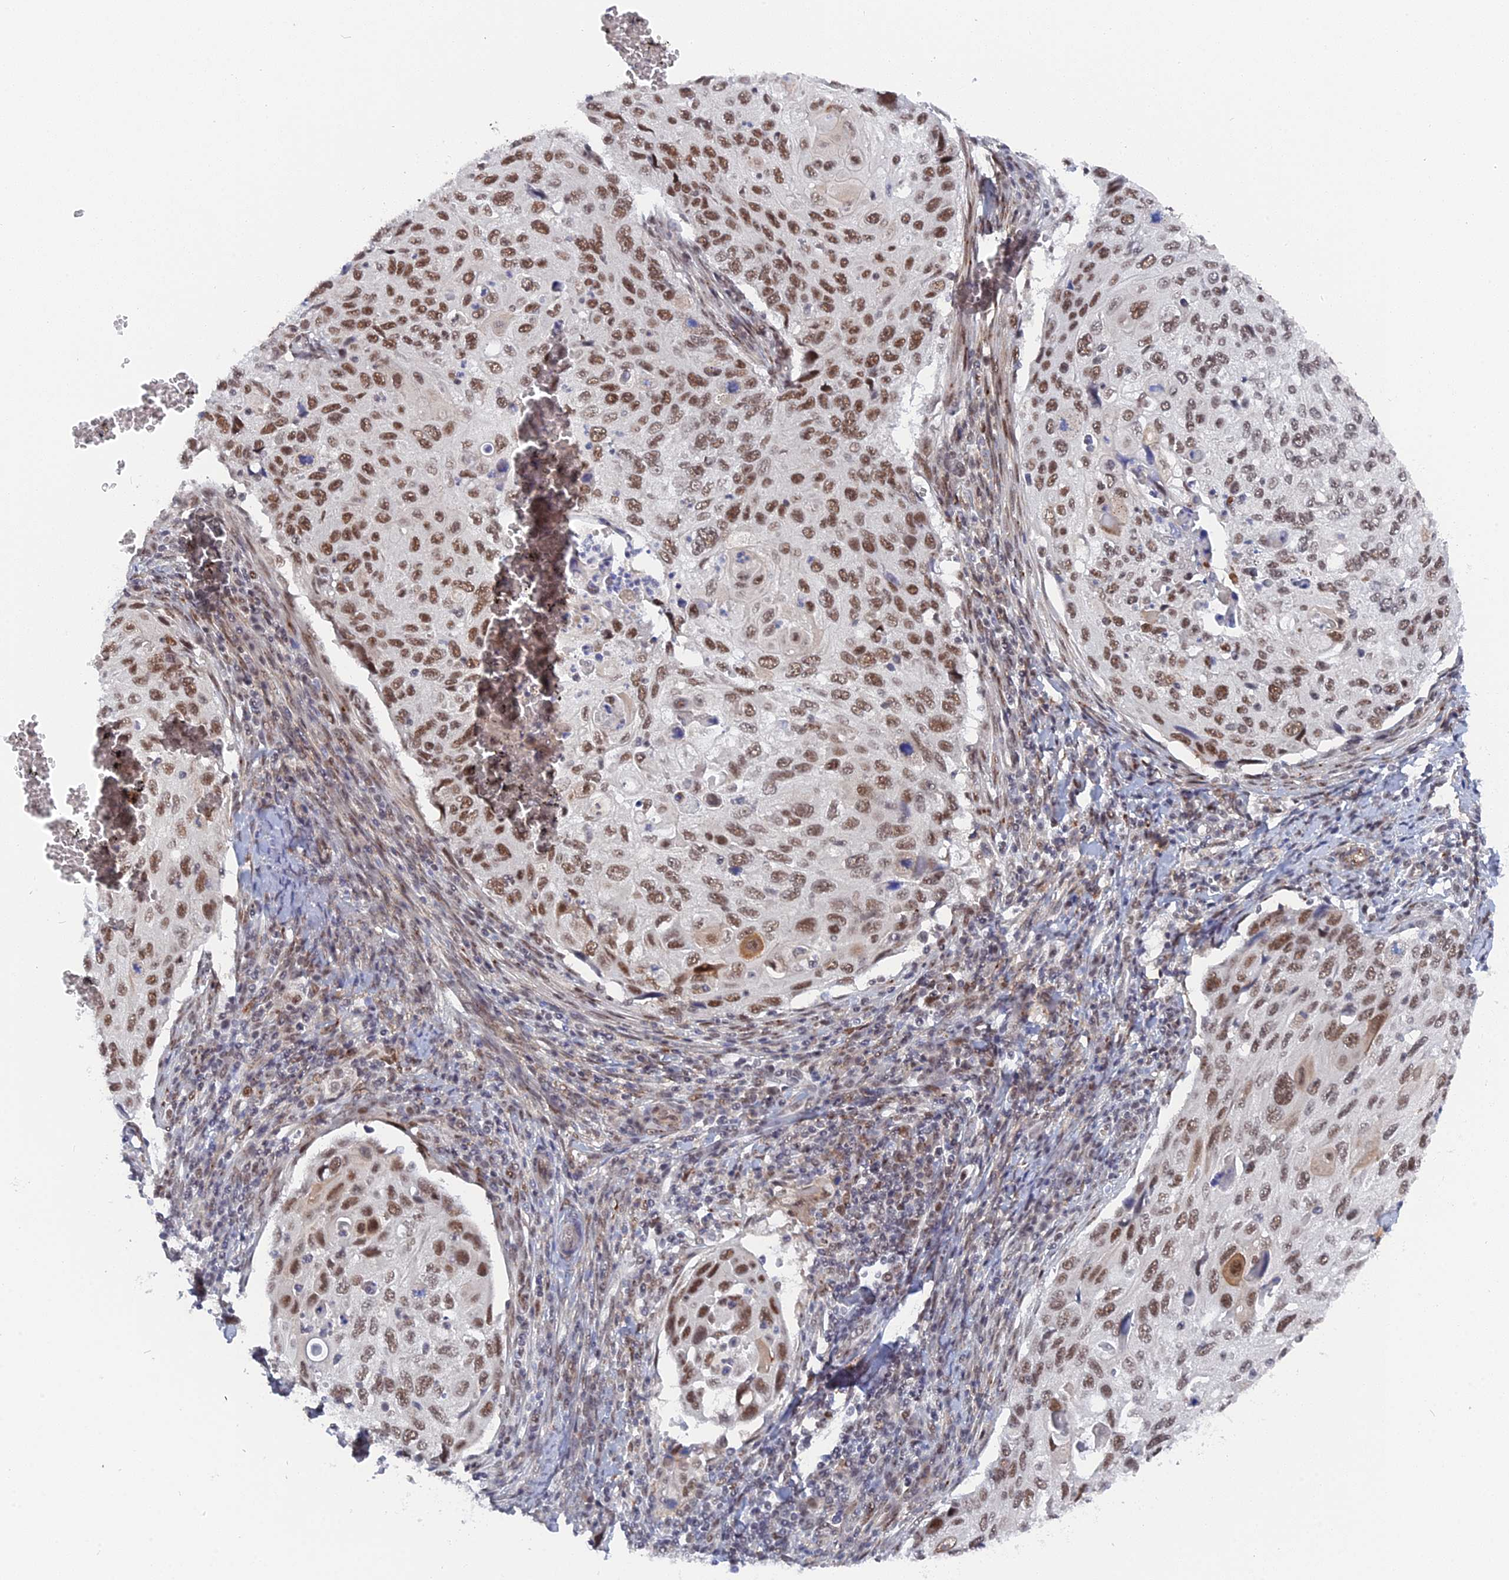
{"staining": {"intensity": "moderate", "quantity": ">75%", "location": "nuclear"}, "tissue": "cervical cancer", "cell_type": "Tumor cells", "image_type": "cancer", "snomed": [{"axis": "morphology", "description": "Squamous cell carcinoma, NOS"}, {"axis": "topography", "description": "Cervix"}], "caption": "Squamous cell carcinoma (cervical) stained with a protein marker exhibits moderate staining in tumor cells.", "gene": "CCDC85A", "patient": {"sex": "female", "age": 70}}